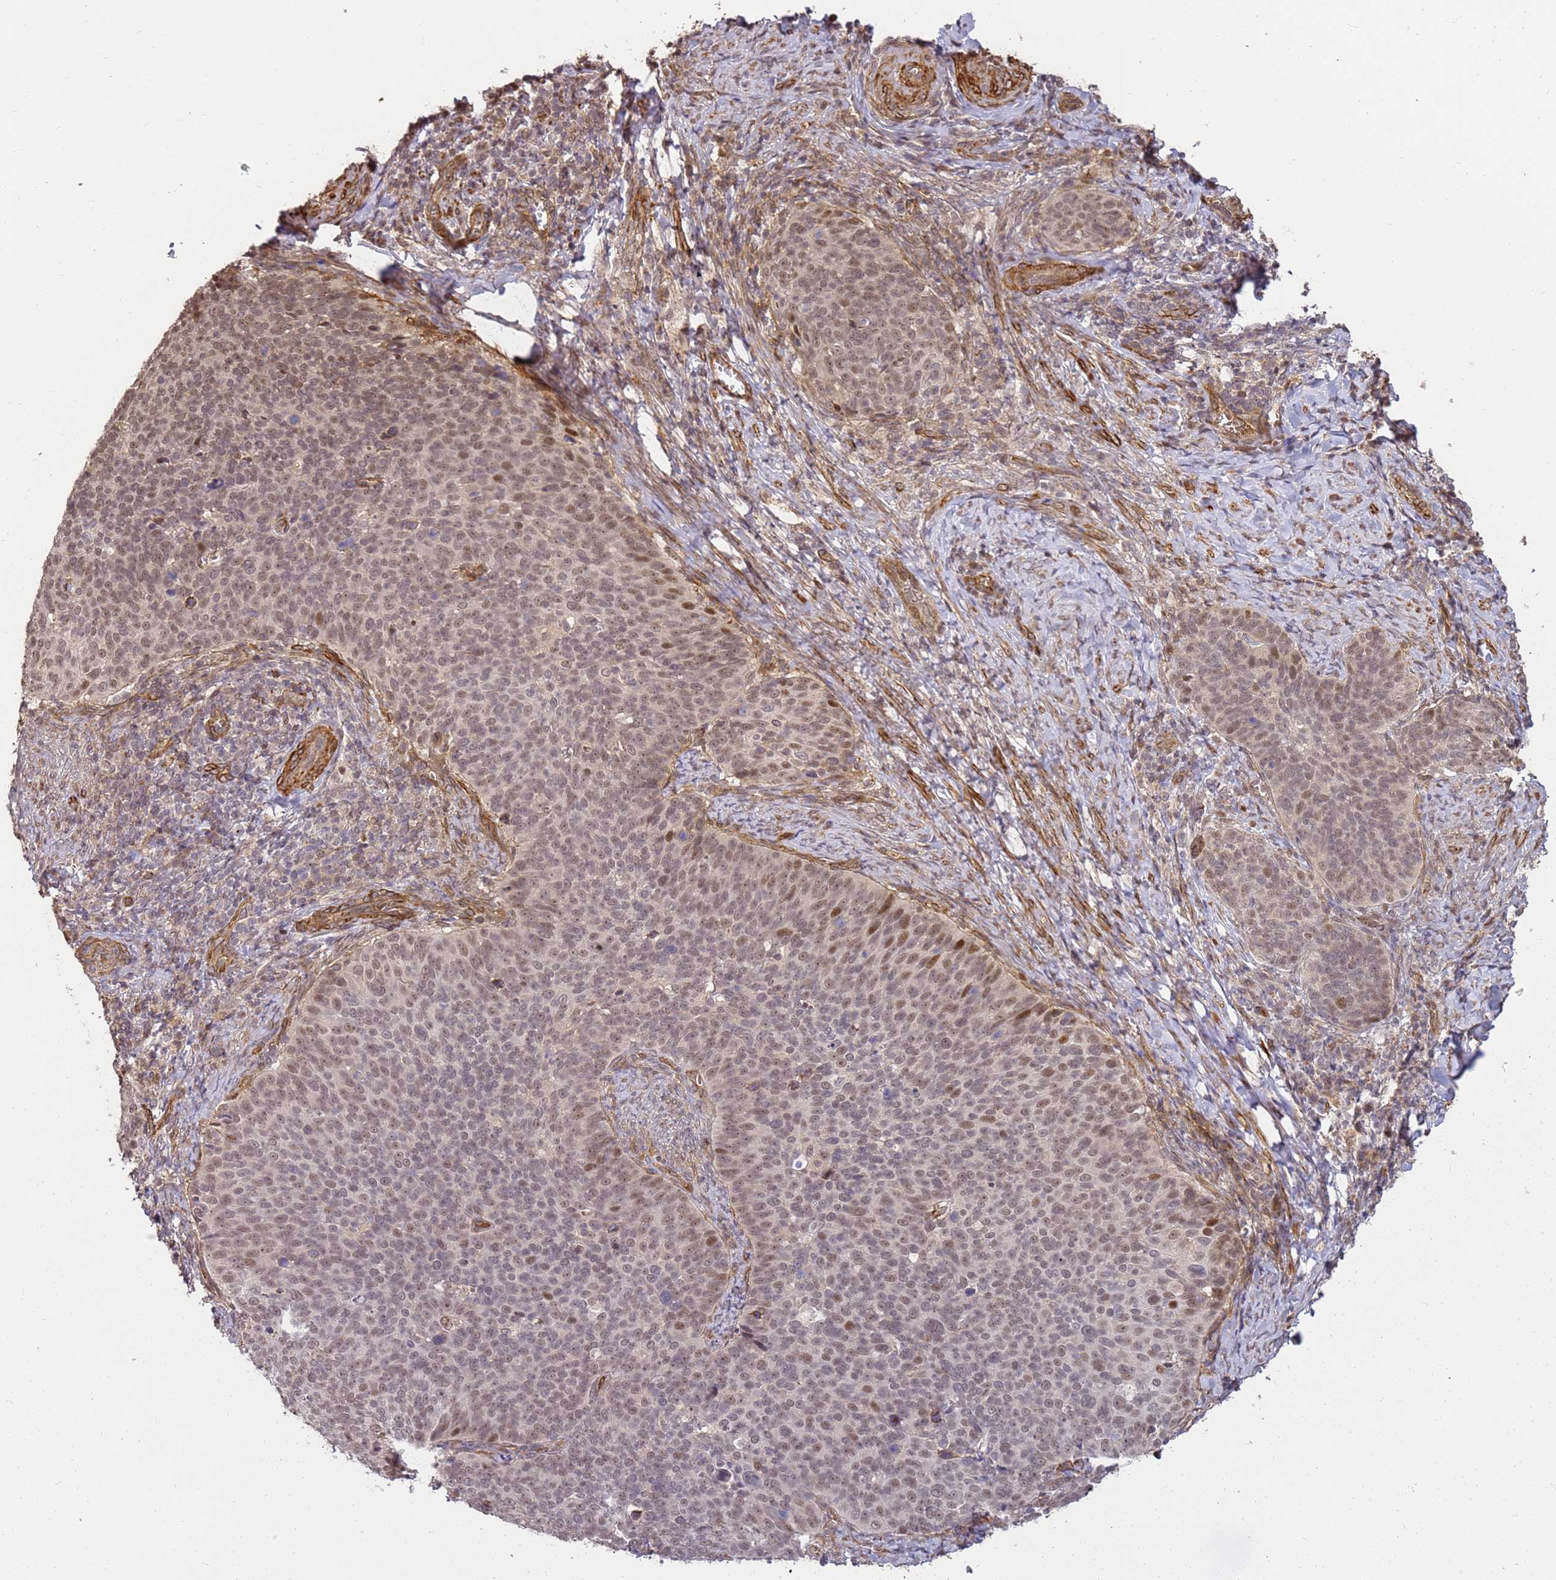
{"staining": {"intensity": "weak", "quantity": "25%-75%", "location": "nuclear"}, "tissue": "cervical cancer", "cell_type": "Tumor cells", "image_type": "cancer", "snomed": [{"axis": "morphology", "description": "Normal tissue, NOS"}, {"axis": "morphology", "description": "Squamous cell carcinoma, NOS"}, {"axis": "topography", "description": "Cervix"}], "caption": "Immunohistochemistry (IHC) photomicrograph of neoplastic tissue: human cervical cancer stained using immunohistochemistry shows low levels of weak protein expression localized specifically in the nuclear of tumor cells, appearing as a nuclear brown color.", "gene": "ST18", "patient": {"sex": "female", "age": 39}}